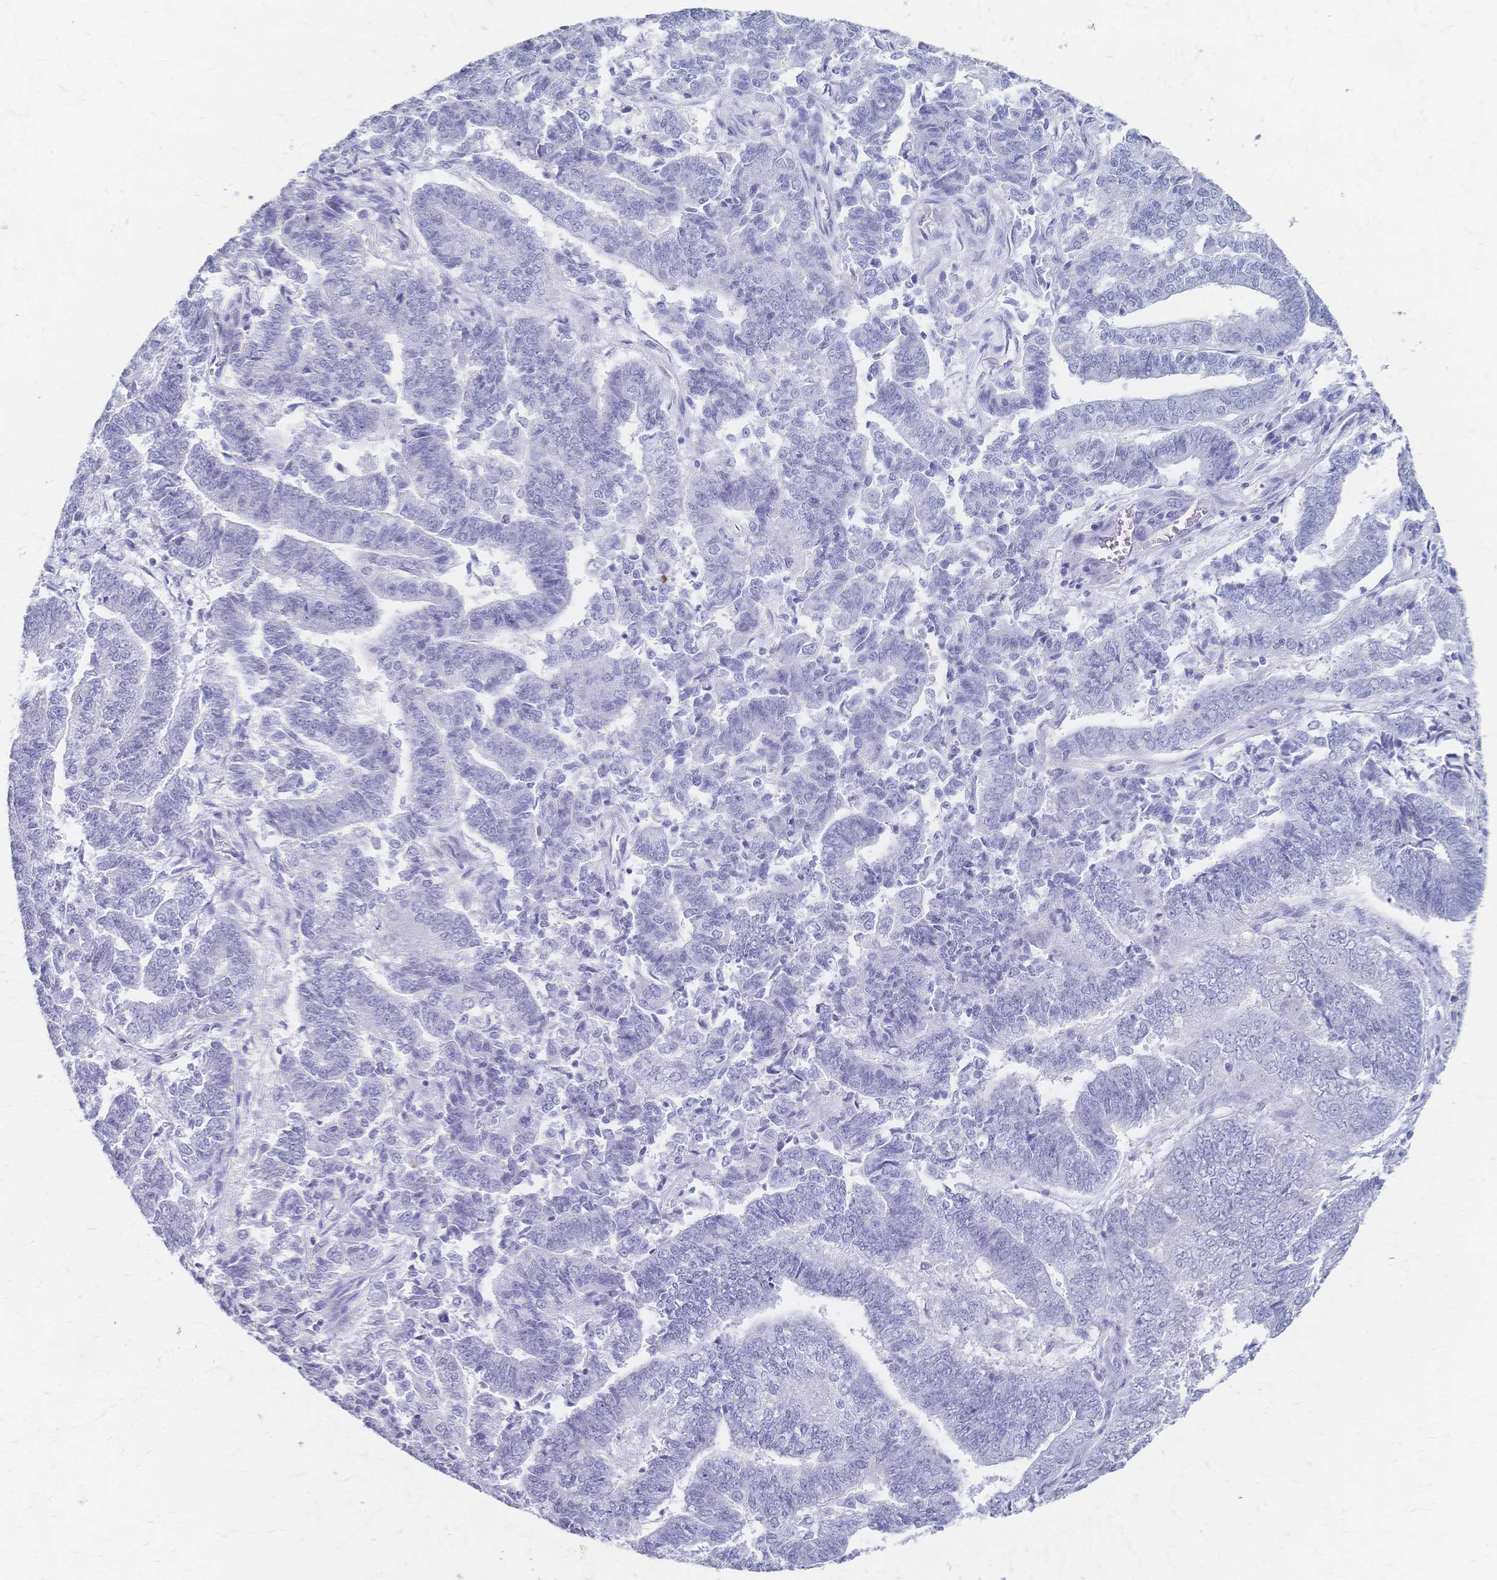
{"staining": {"intensity": "negative", "quantity": "none", "location": "none"}, "tissue": "endometrial cancer", "cell_type": "Tumor cells", "image_type": "cancer", "snomed": [{"axis": "morphology", "description": "Adenocarcinoma, NOS"}, {"axis": "topography", "description": "Endometrium"}], "caption": "IHC image of neoplastic tissue: human adenocarcinoma (endometrial) stained with DAB demonstrates no significant protein staining in tumor cells. The staining was performed using DAB (3,3'-diaminobenzidine) to visualize the protein expression in brown, while the nuclei were stained in blue with hematoxylin (Magnification: 20x).", "gene": "CYB5A", "patient": {"sex": "female", "age": 72}}